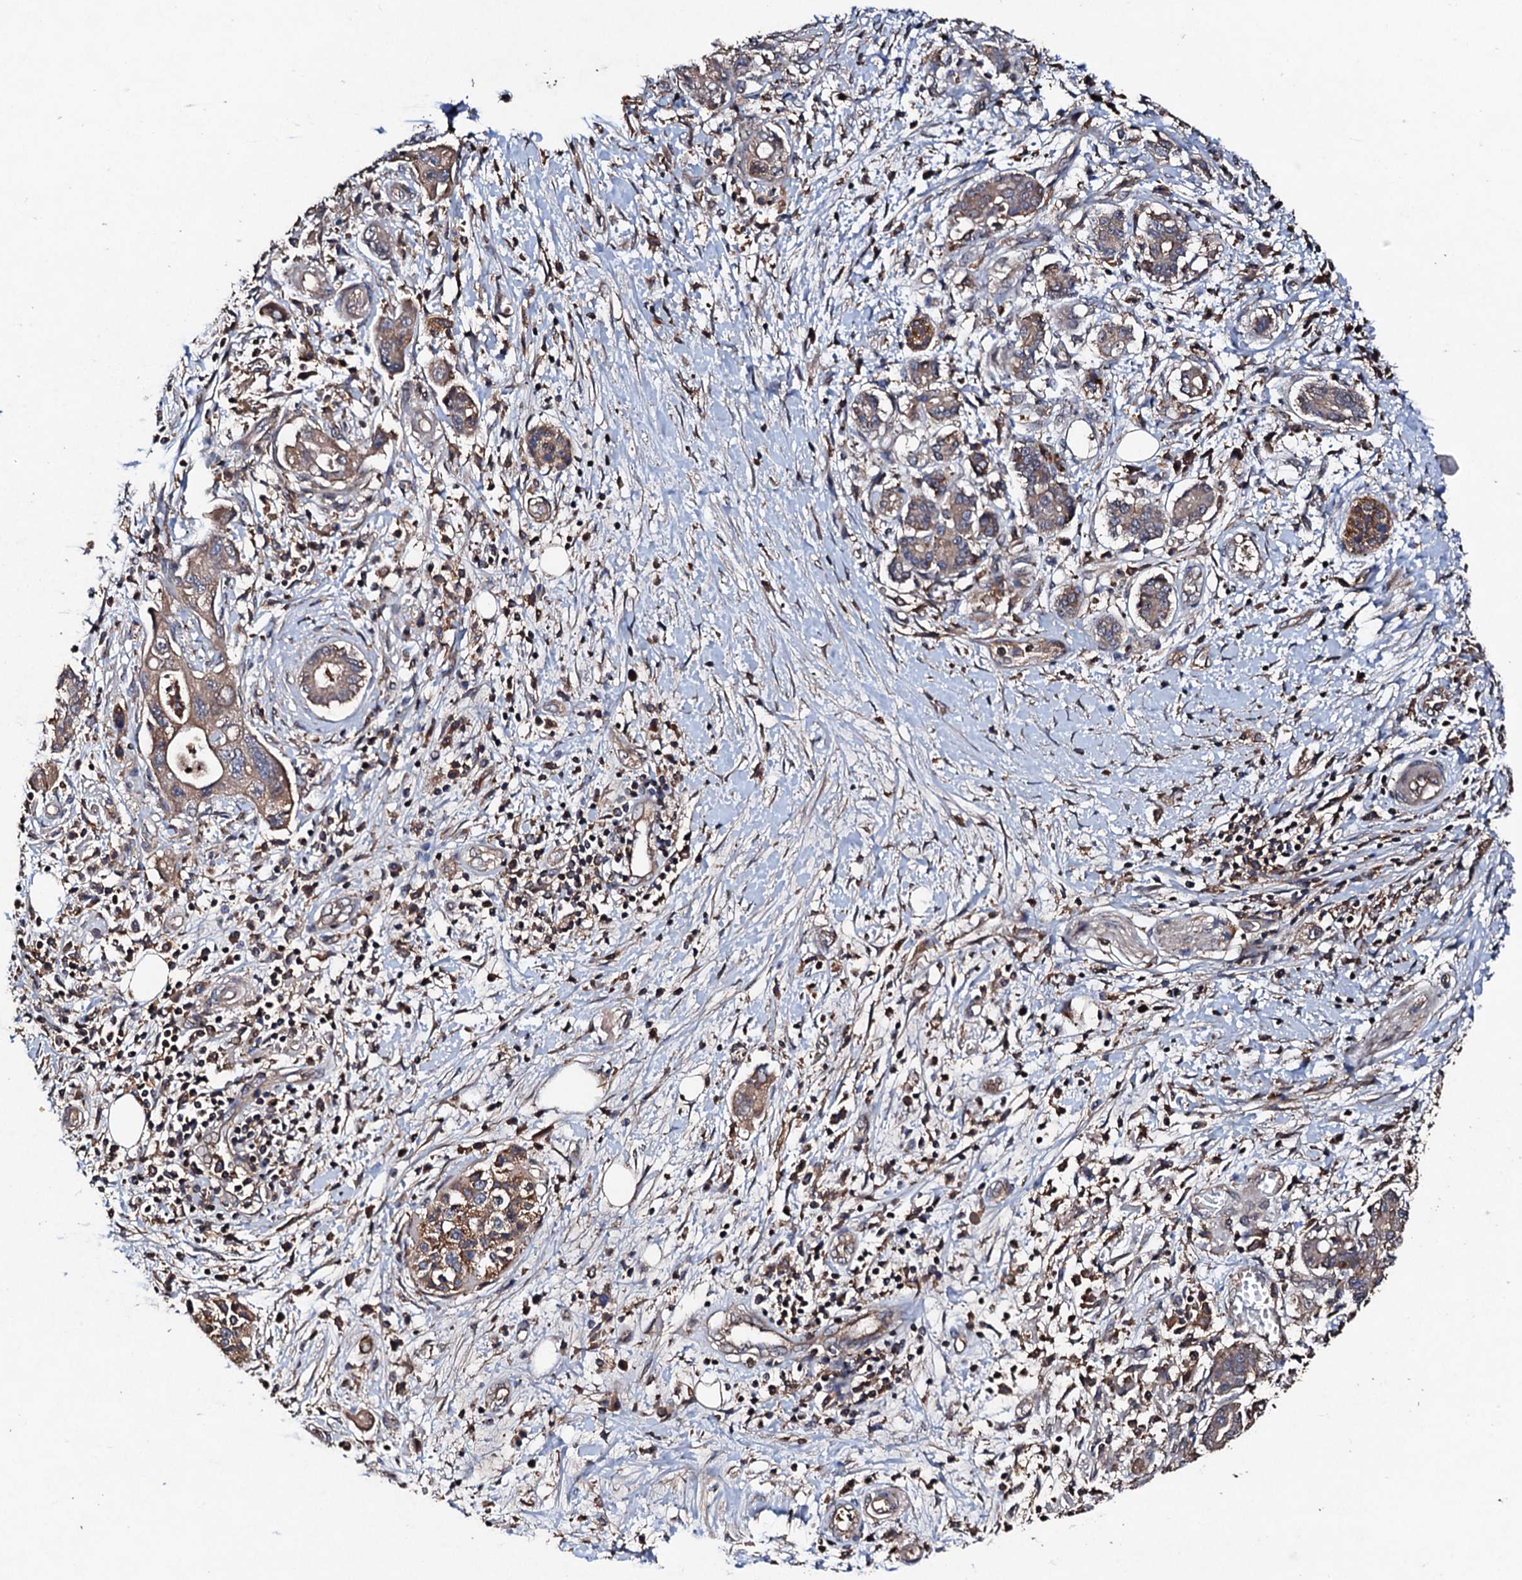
{"staining": {"intensity": "moderate", "quantity": ">75%", "location": "cytoplasmic/membranous"}, "tissue": "pancreatic cancer", "cell_type": "Tumor cells", "image_type": "cancer", "snomed": [{"axis": "morphology", "description": "Adenocarcinoma, NOS"}, {"axis": "topography", "description": "Pancreas"}], "caption": "A brown stain labels moderate cytoplasmic/membranous staining of a protein in human adenocarcinoma (pancreatic) tumor cells. The staining was performed using DAB to visualize the protein expression in brown, while the nuclei were stained in blue with hematoxylin (Magnification: 20x).", "gene": "KERA", "patient": {"sex": "female", "age": 73}}